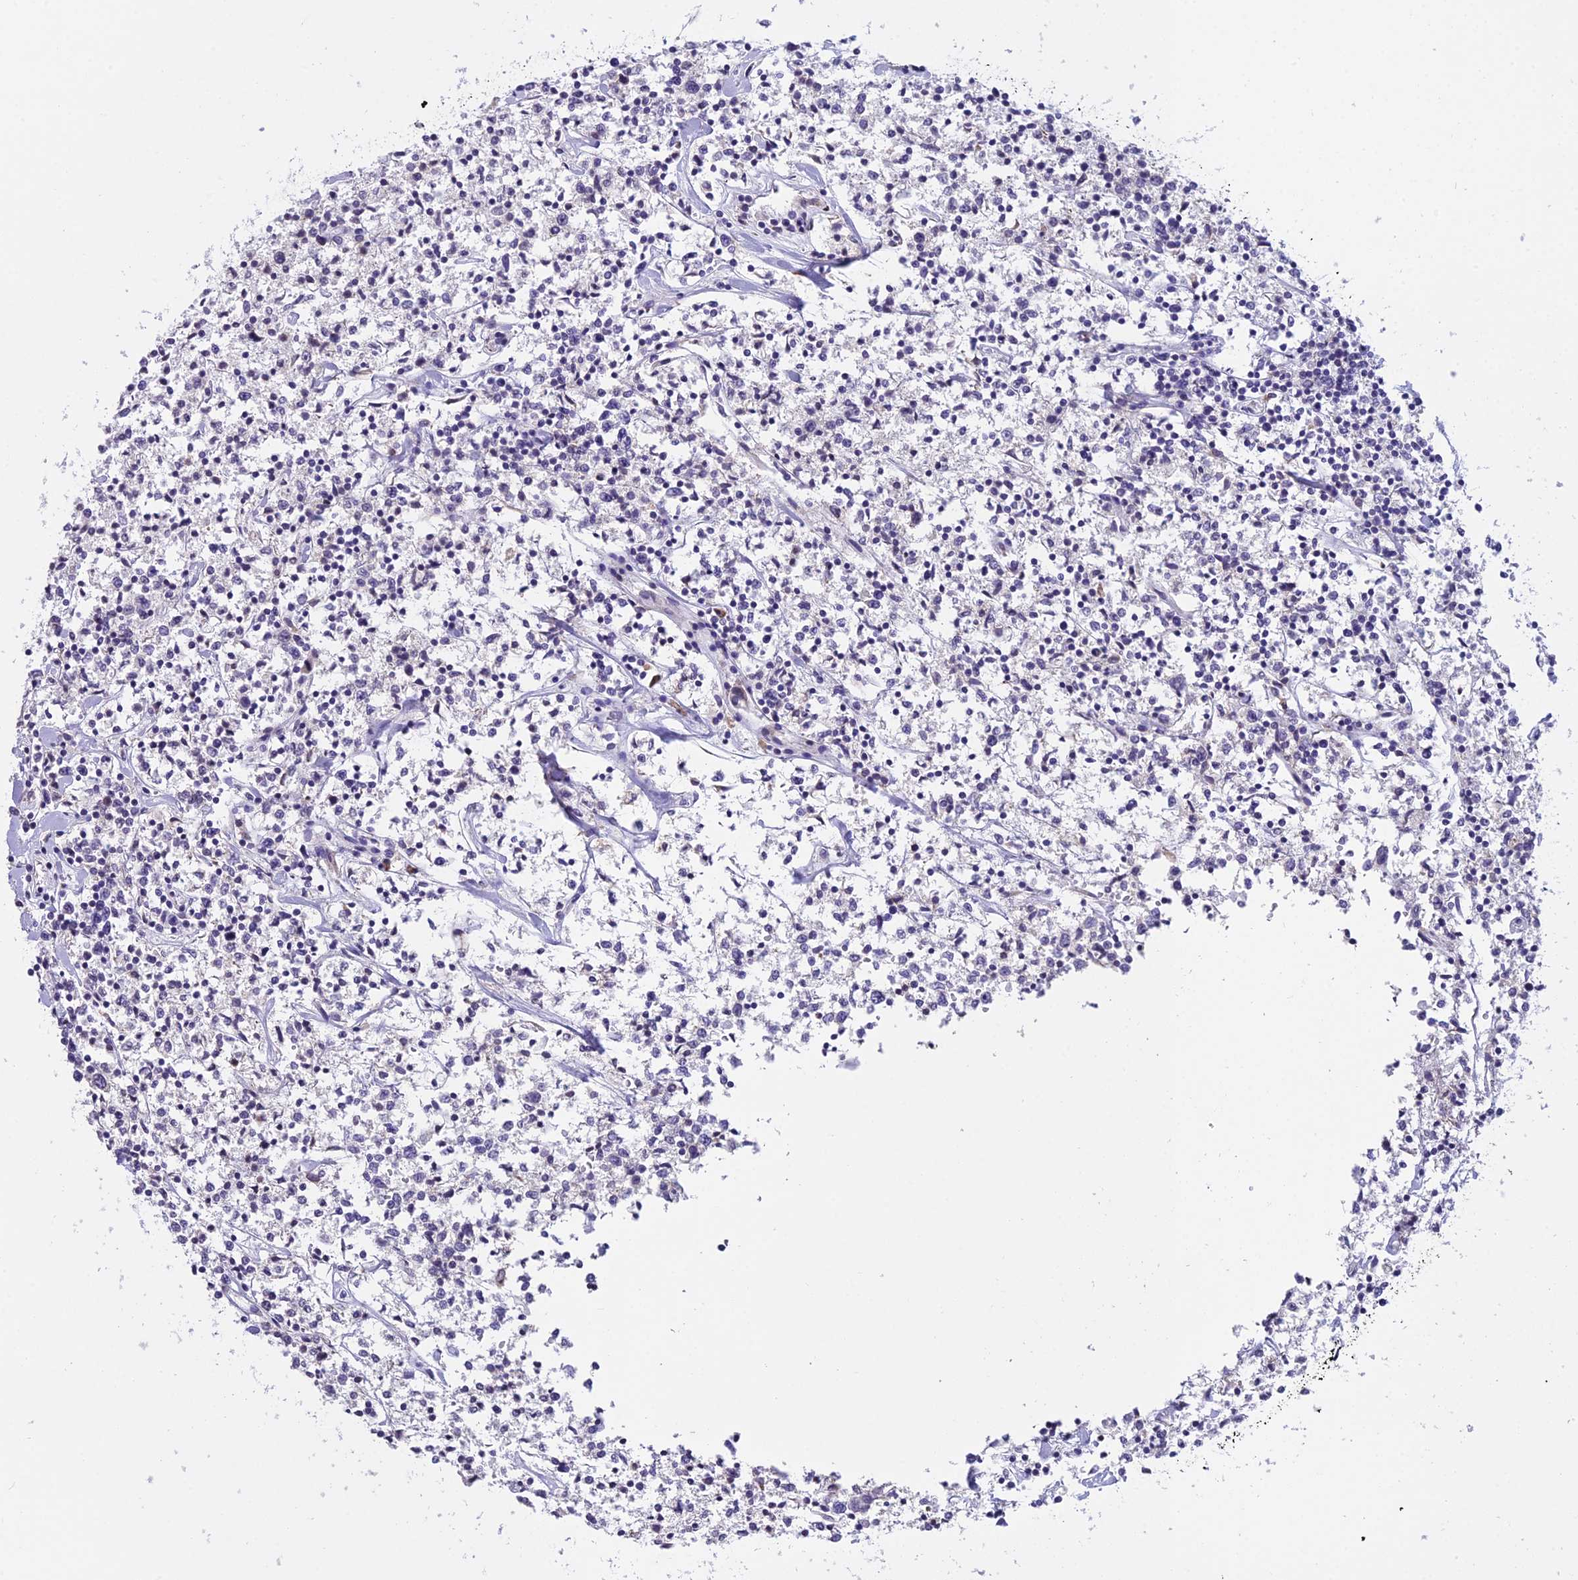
{"staining": {"intensity": "negative", "quantity": "none", "location": "none"}, "tissue": "lymphoma", "cell_type": "Tumor cells", "image_type": "cancer", "snomed": [{"axis": "morphology", "description": "Malignant lymphoma, non-Hodgkin's type, Low grade"}, {"axis": "topography", "description": "Small intestine"}], "caption": "A high-resolution image shows immunohistochemistry (IHC) staining of lymphoma, which exhibits no significant expression in tumor cells.", "gene": "RPS26", "patient": {"sex": "female", "age": 59}}